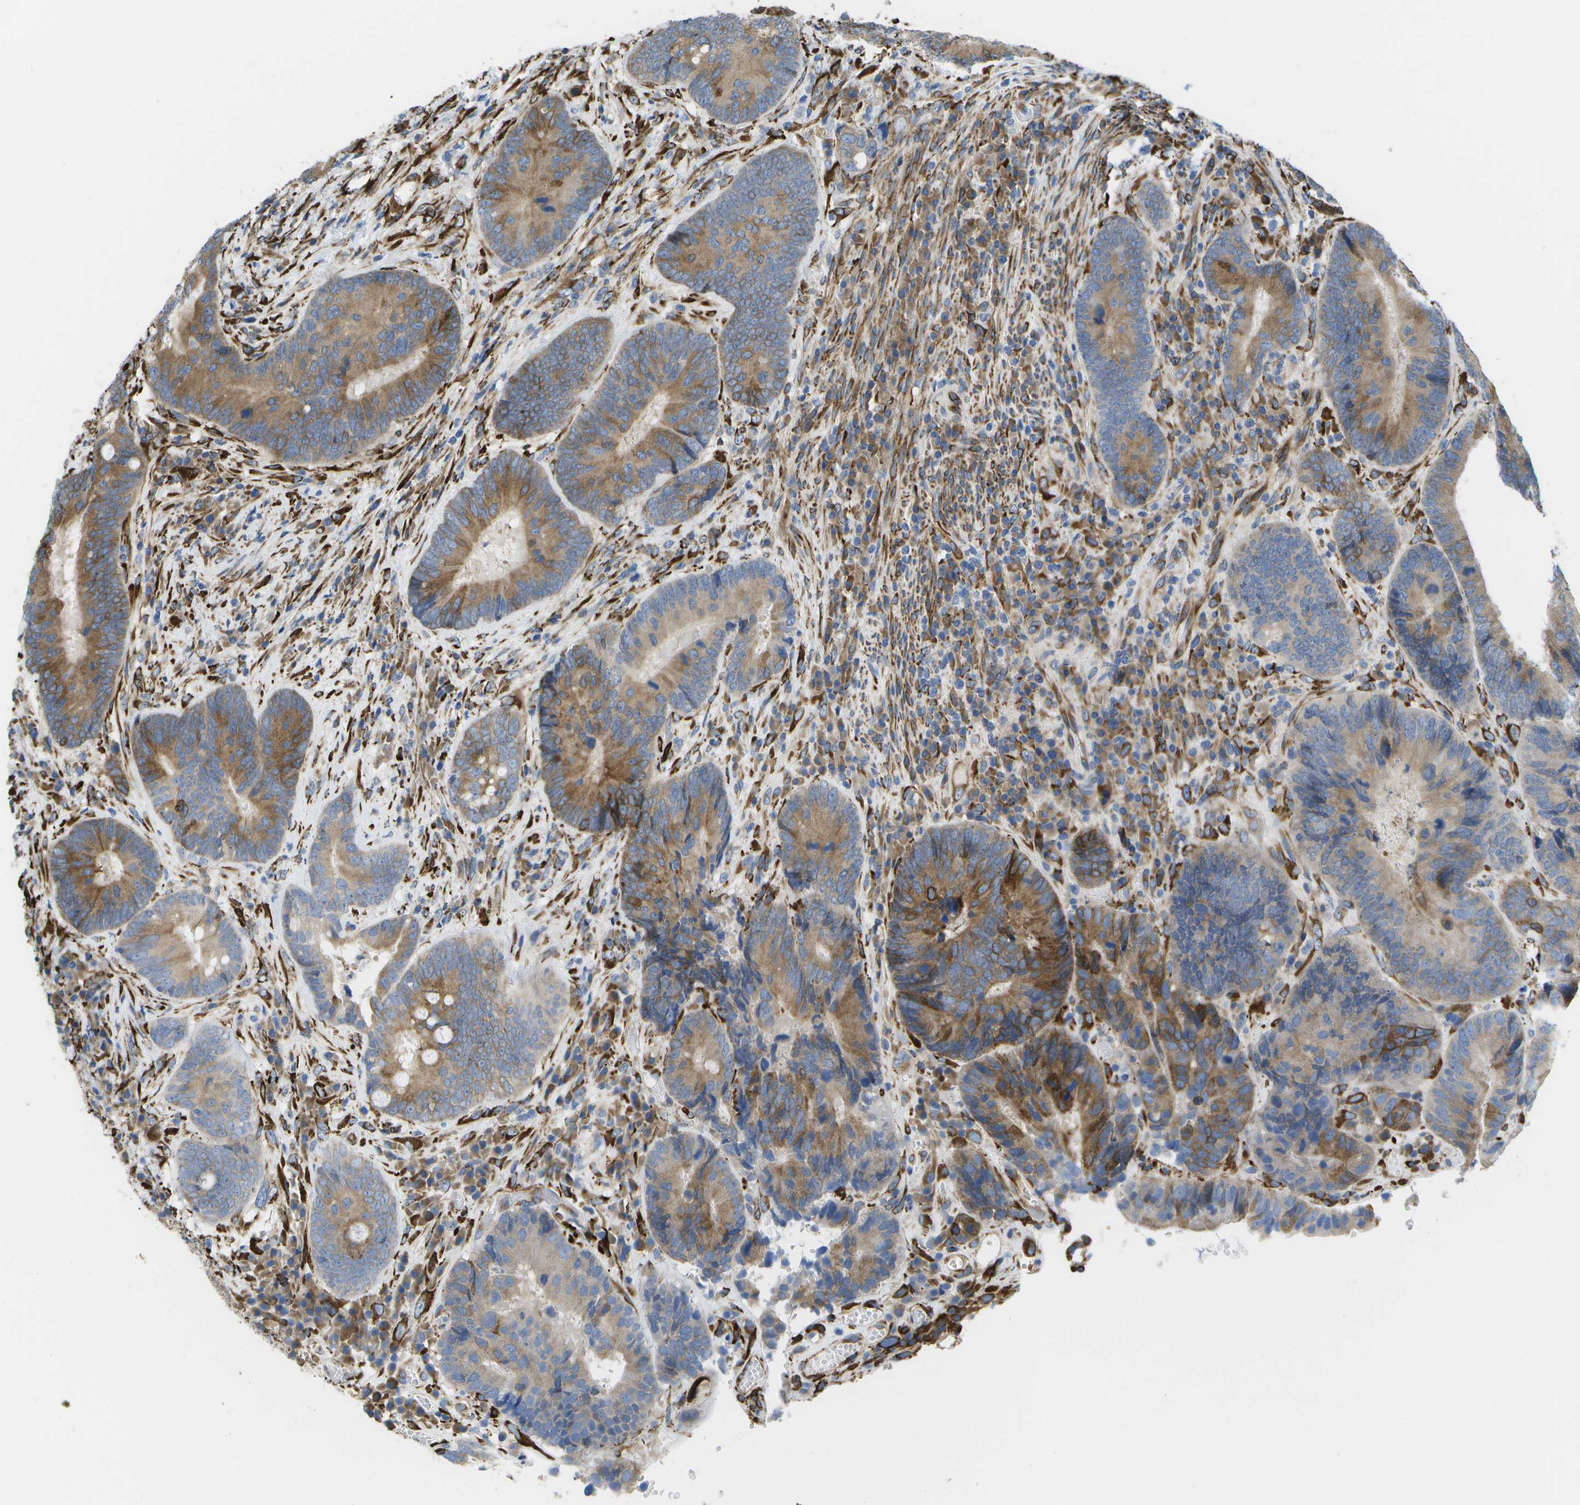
{"staining": {"intensity": "moderate", "quantity": ">75%", "location": "cytoplasmic/membranous"}, "tissue": "colorectal cancer", "cell_type": "Tumor cells", "image_type": "cancer", "snomed": [{"axis": "morphology", "description": "Adenocarcinoma, NOS"}, {"axis": "topography", "description": "Rectum"}], "caption": "Immunohistochemical staining of human adenocarcinoma (colorectal) demonstrates medium levels of moderate cytoplasmic/membranous protein staining in about >75% of tumor cells. (brown staining indicates protein expression, while blue staining denotes nuclei).", "gene": "ZDHHC17", "patient": {"sex": "female", "age": 89}}